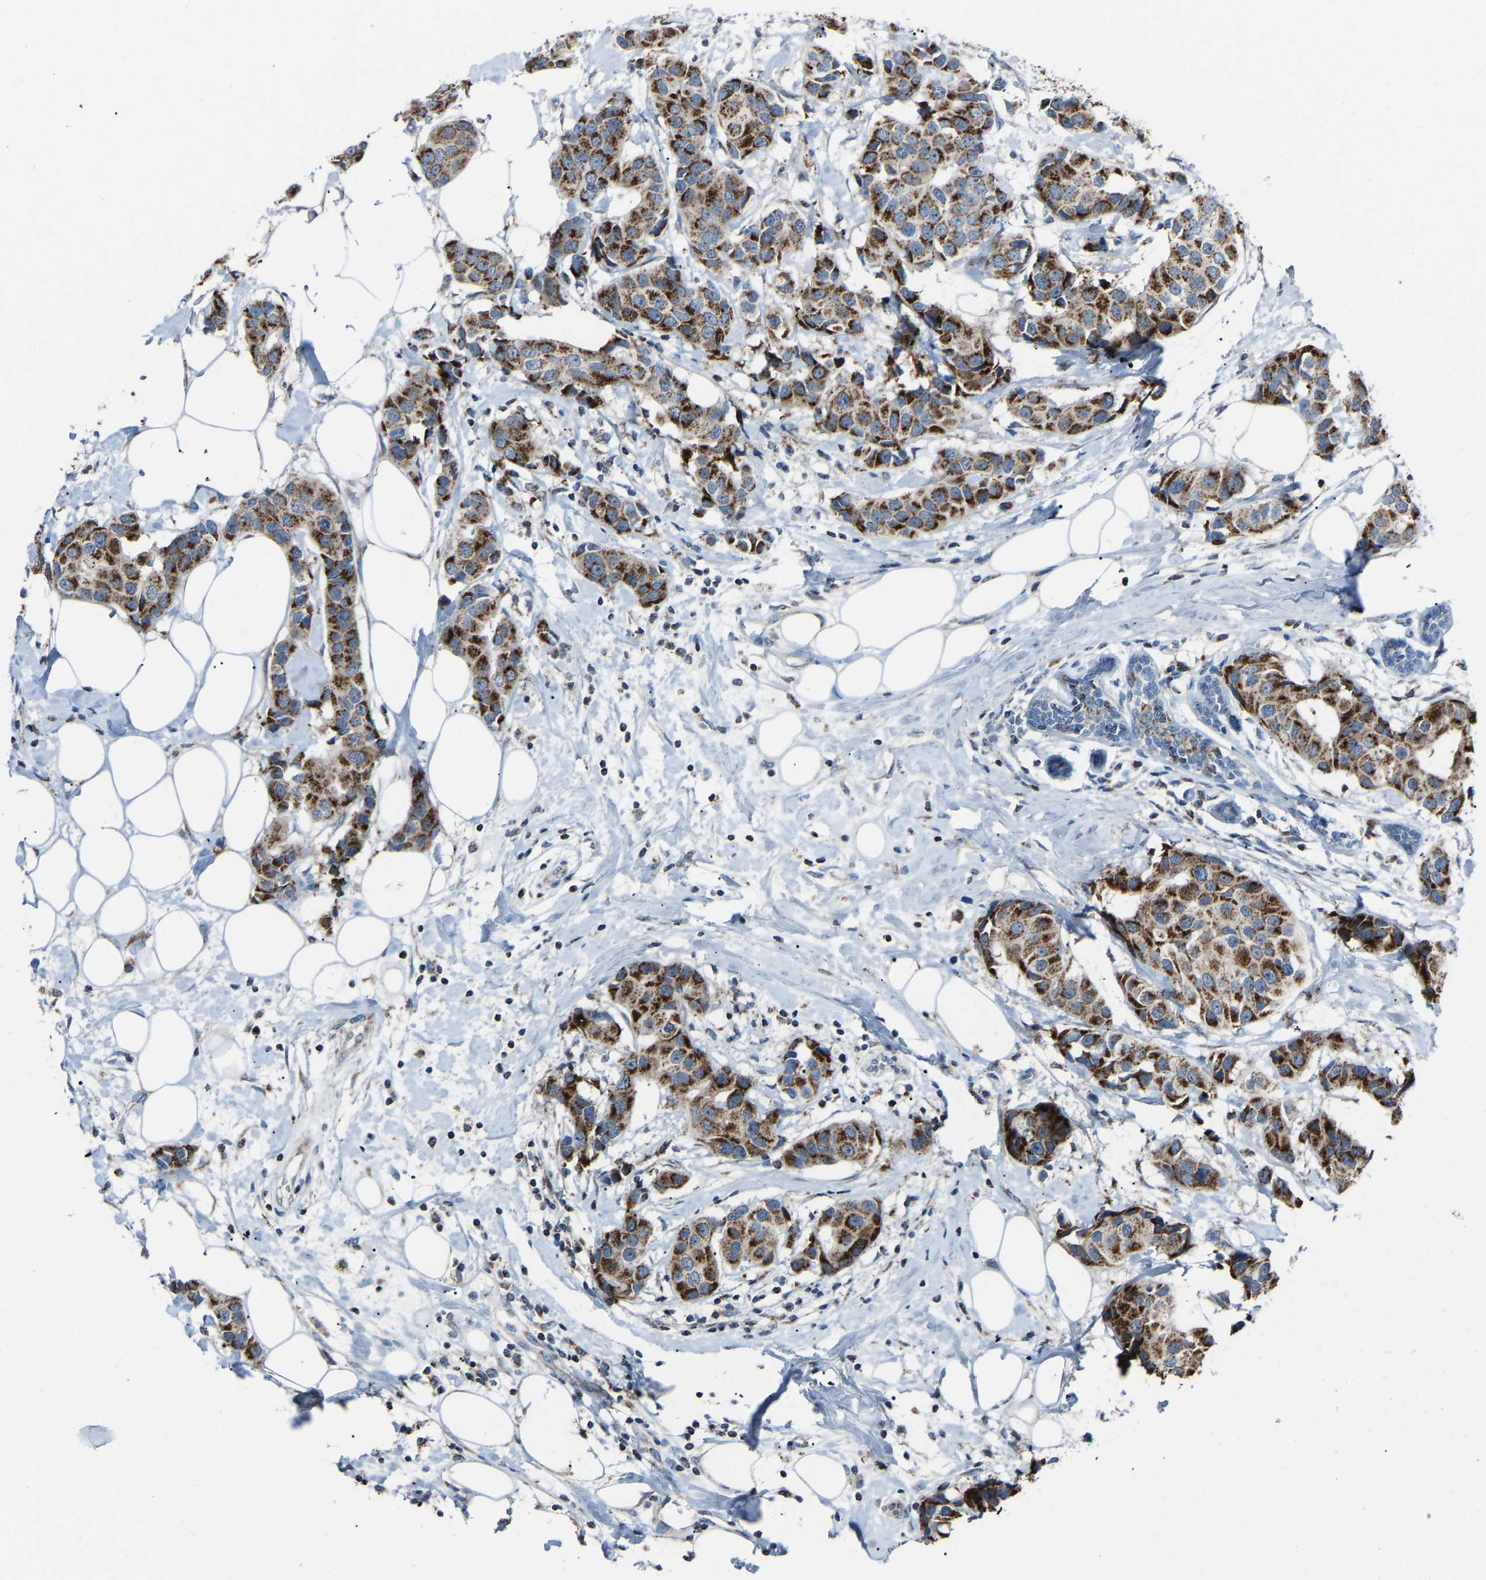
{"staining": {"intensity": "strong", "quantity": ">75%", "location": "cytoplasmic/membranous"}, "tissue": "breast cancer", "cell_type": "Tumor cells", "image_type": "cancer", "snomed": [{"axis": "morphology", "description": "Normal tissue, NOS"}, {"axis": "morphology", "description": "Duct carcinoma"}, {"axis": "topography", "description": "Breast"}], "caption": "Strong cytoplasmic/membranous expression for a protein is present in about >75% of tumor cells of breast invasive ductal carcinoma using IHC.", "gene": "CANT1", "patient": {"sex": "female", "age": 39}}